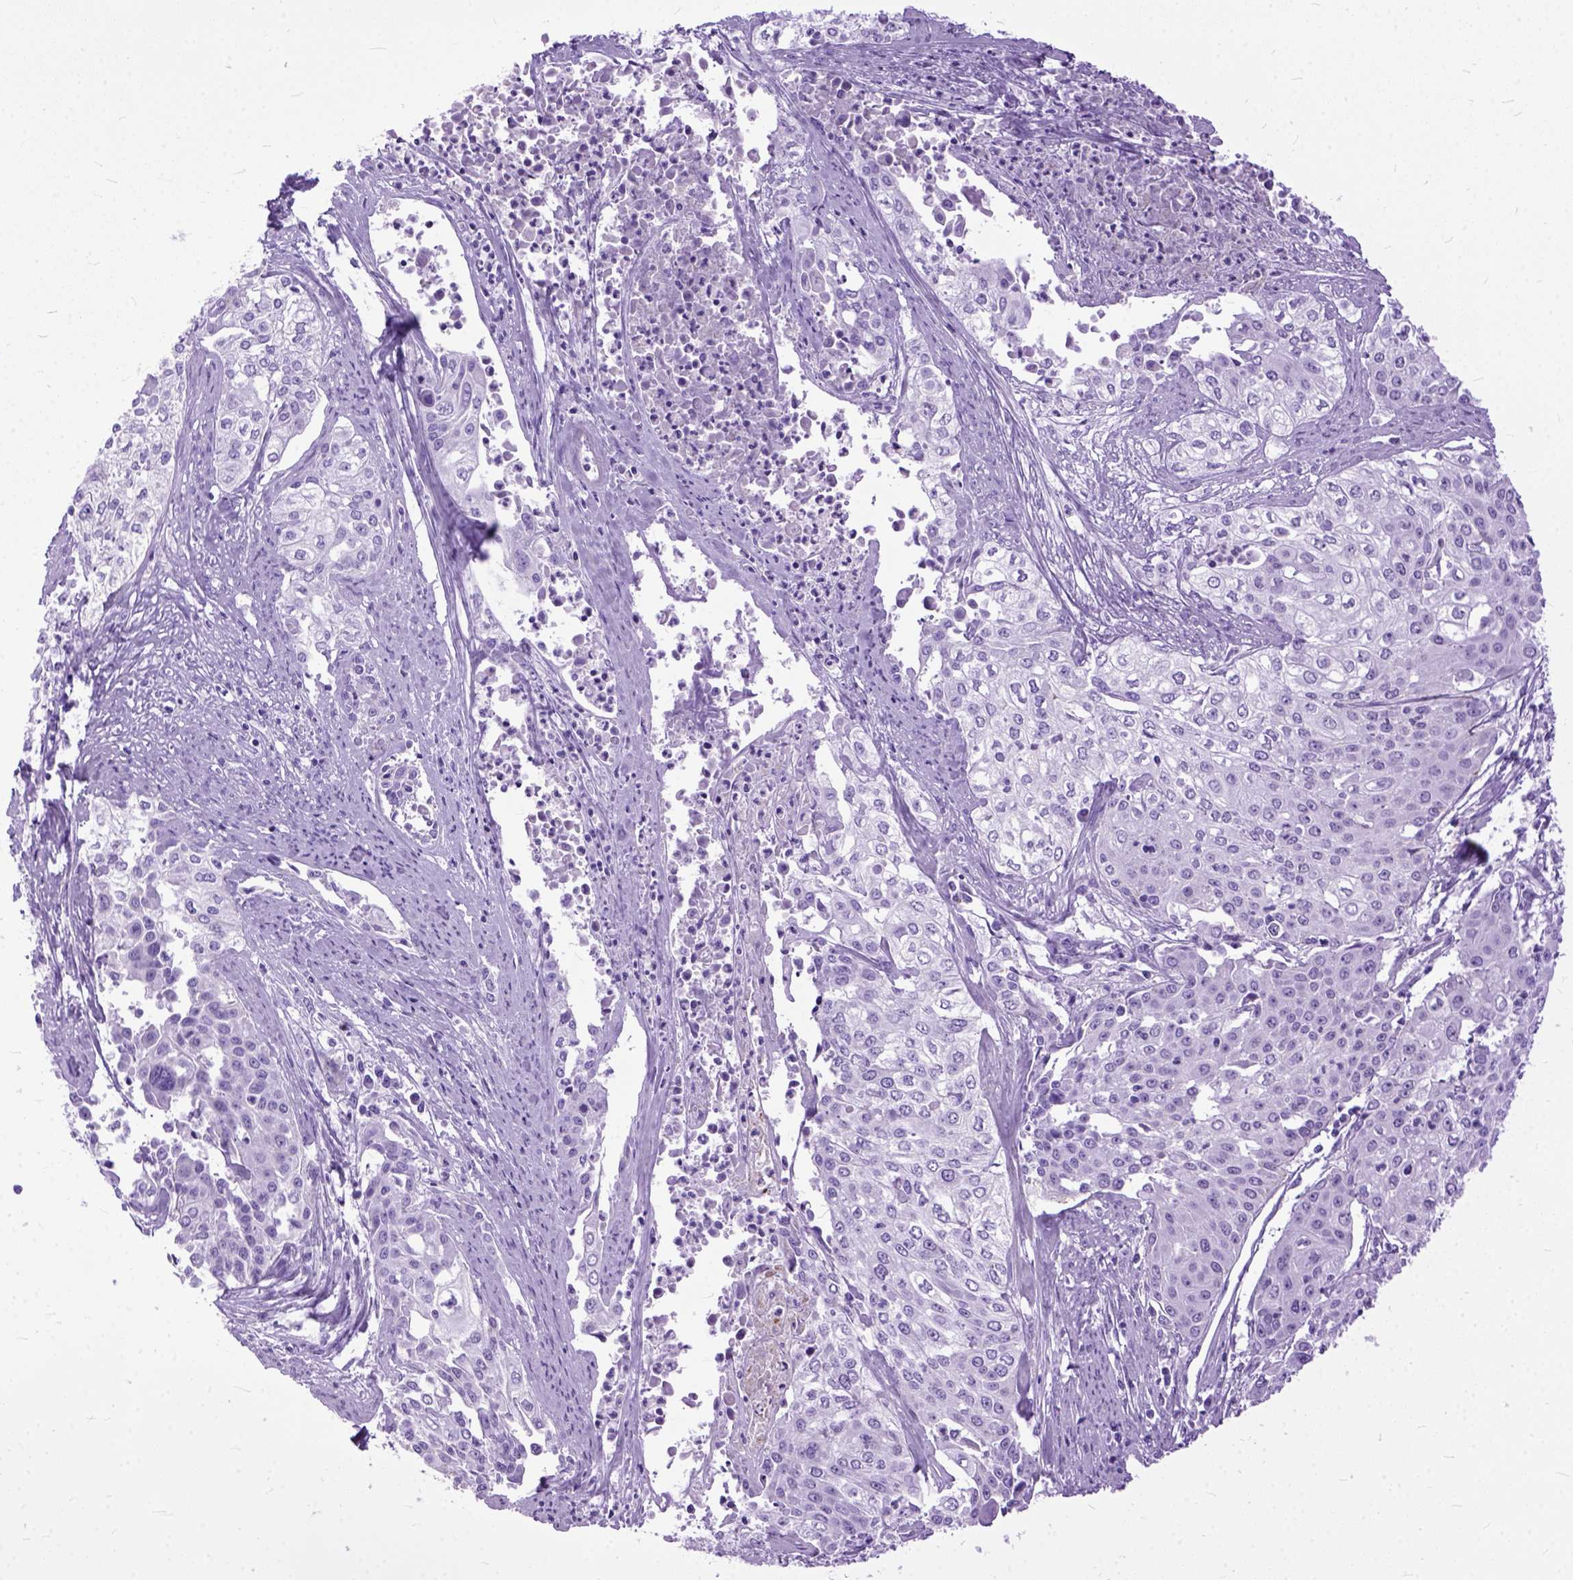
{"staining": {"intensity": "negative", "quantity": "none", "location": "none"}, "tissue": "cervical cancer", "cell_type": "Tumor cells", "image_type": "cancer", "snomed": [{"axis": "morphology", "description": "Squamous cell carcinoma, NOS"}, {"axis": "topography", "description": "Cervix"}], "caption": "Immunohistochemical staining of cervical squamous cell carcinoma exhibits no significant staining in tumor cells.", "gene": "GNGT1", "patient": {"sex": "female", "age": 39}}